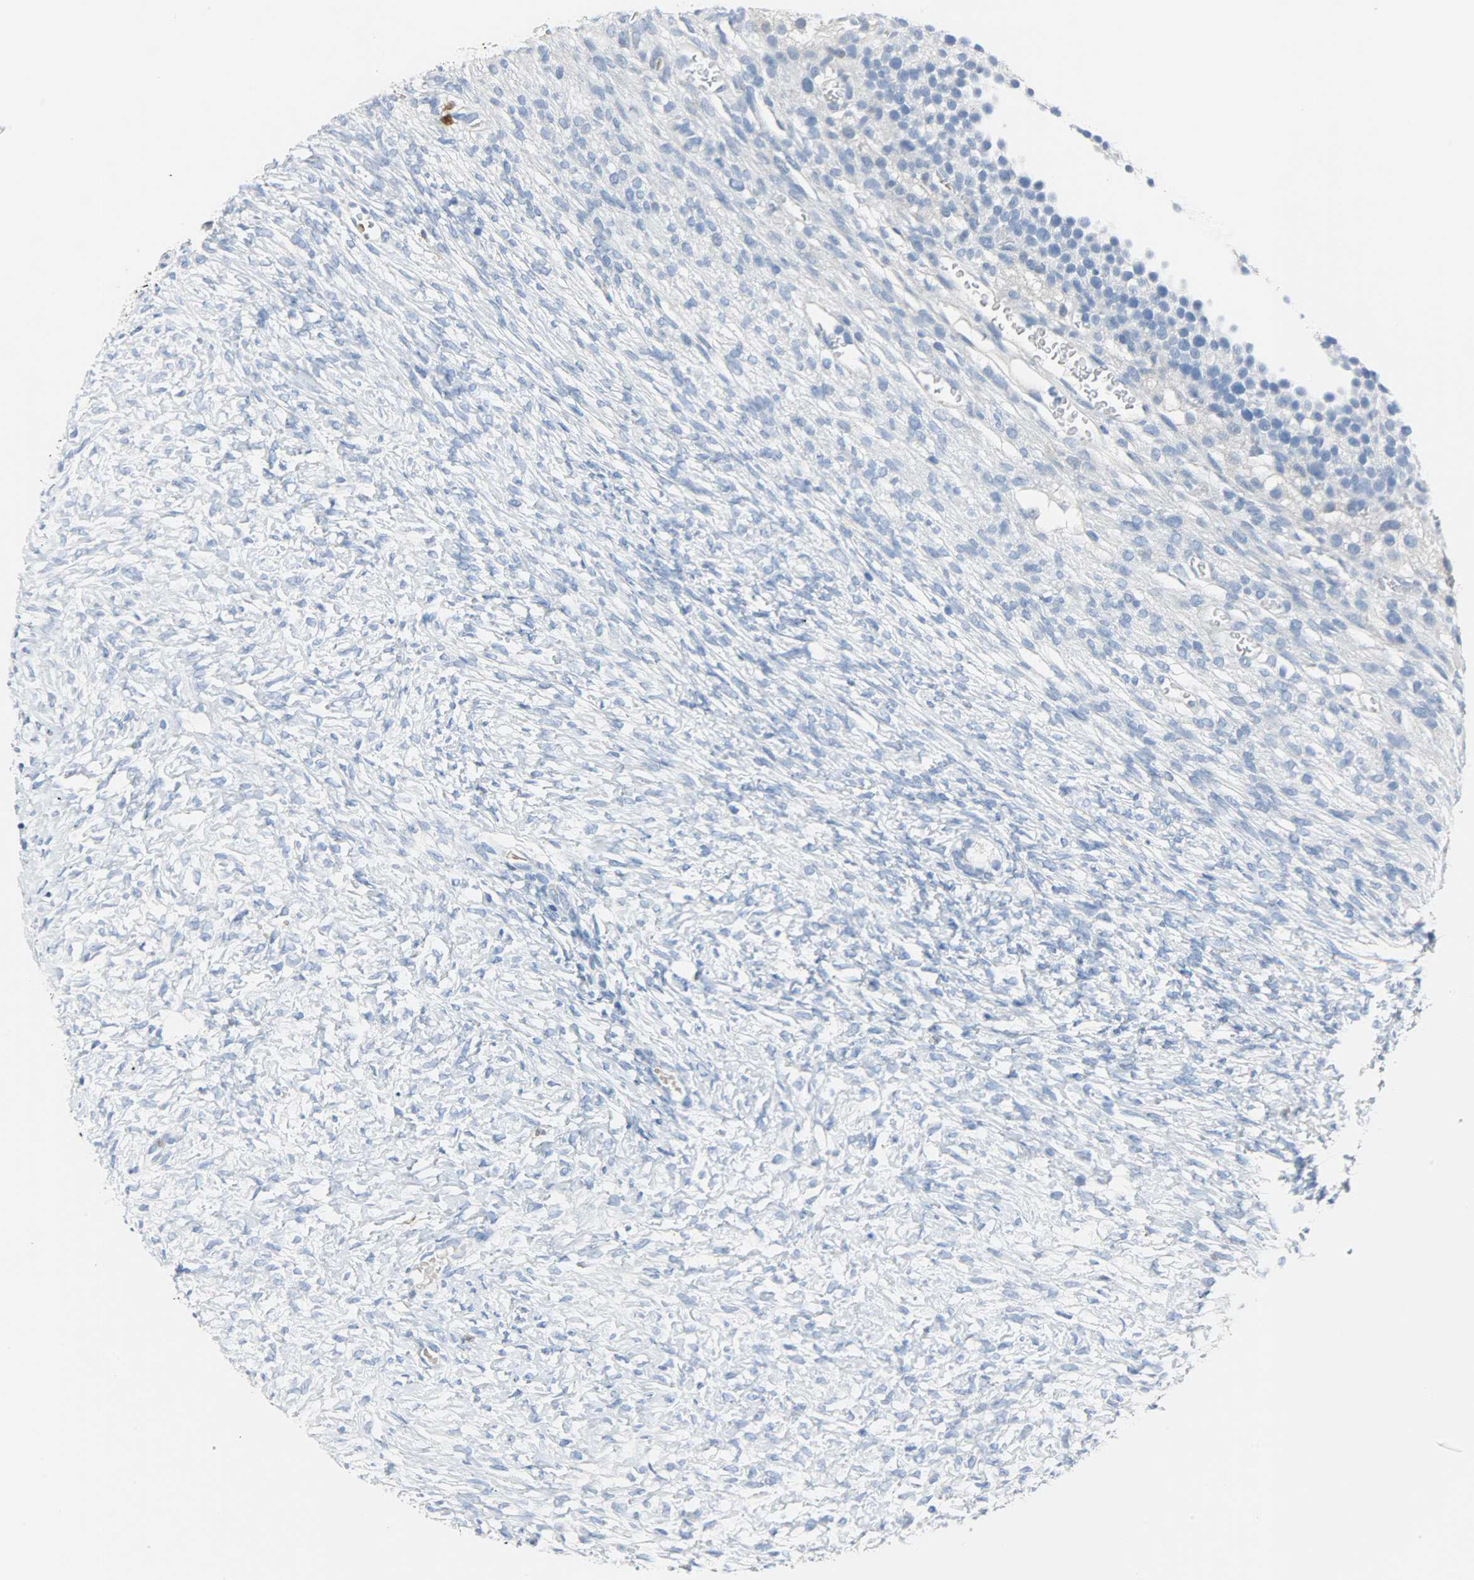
{"staining": {"intensity": "negative", "quantity": "none", "location": "none"}, "tissue": "ovary", "cell_type": "Ovarian stroma cells", "image_type": "normal", "snomed": [{"axis": "morphology", "description": "Normal tissue, NOS"}, {"axis": "topography", "description": "Ovary"}], "caption": "This micrograph is of benign ovary stained with IHC to label a protein in brown with the nuclei are counter-stained blue. There is no positivity in ovarian stroma cells.", "gene": "CA3", "patient": {"sex": "female", "age": 35}}